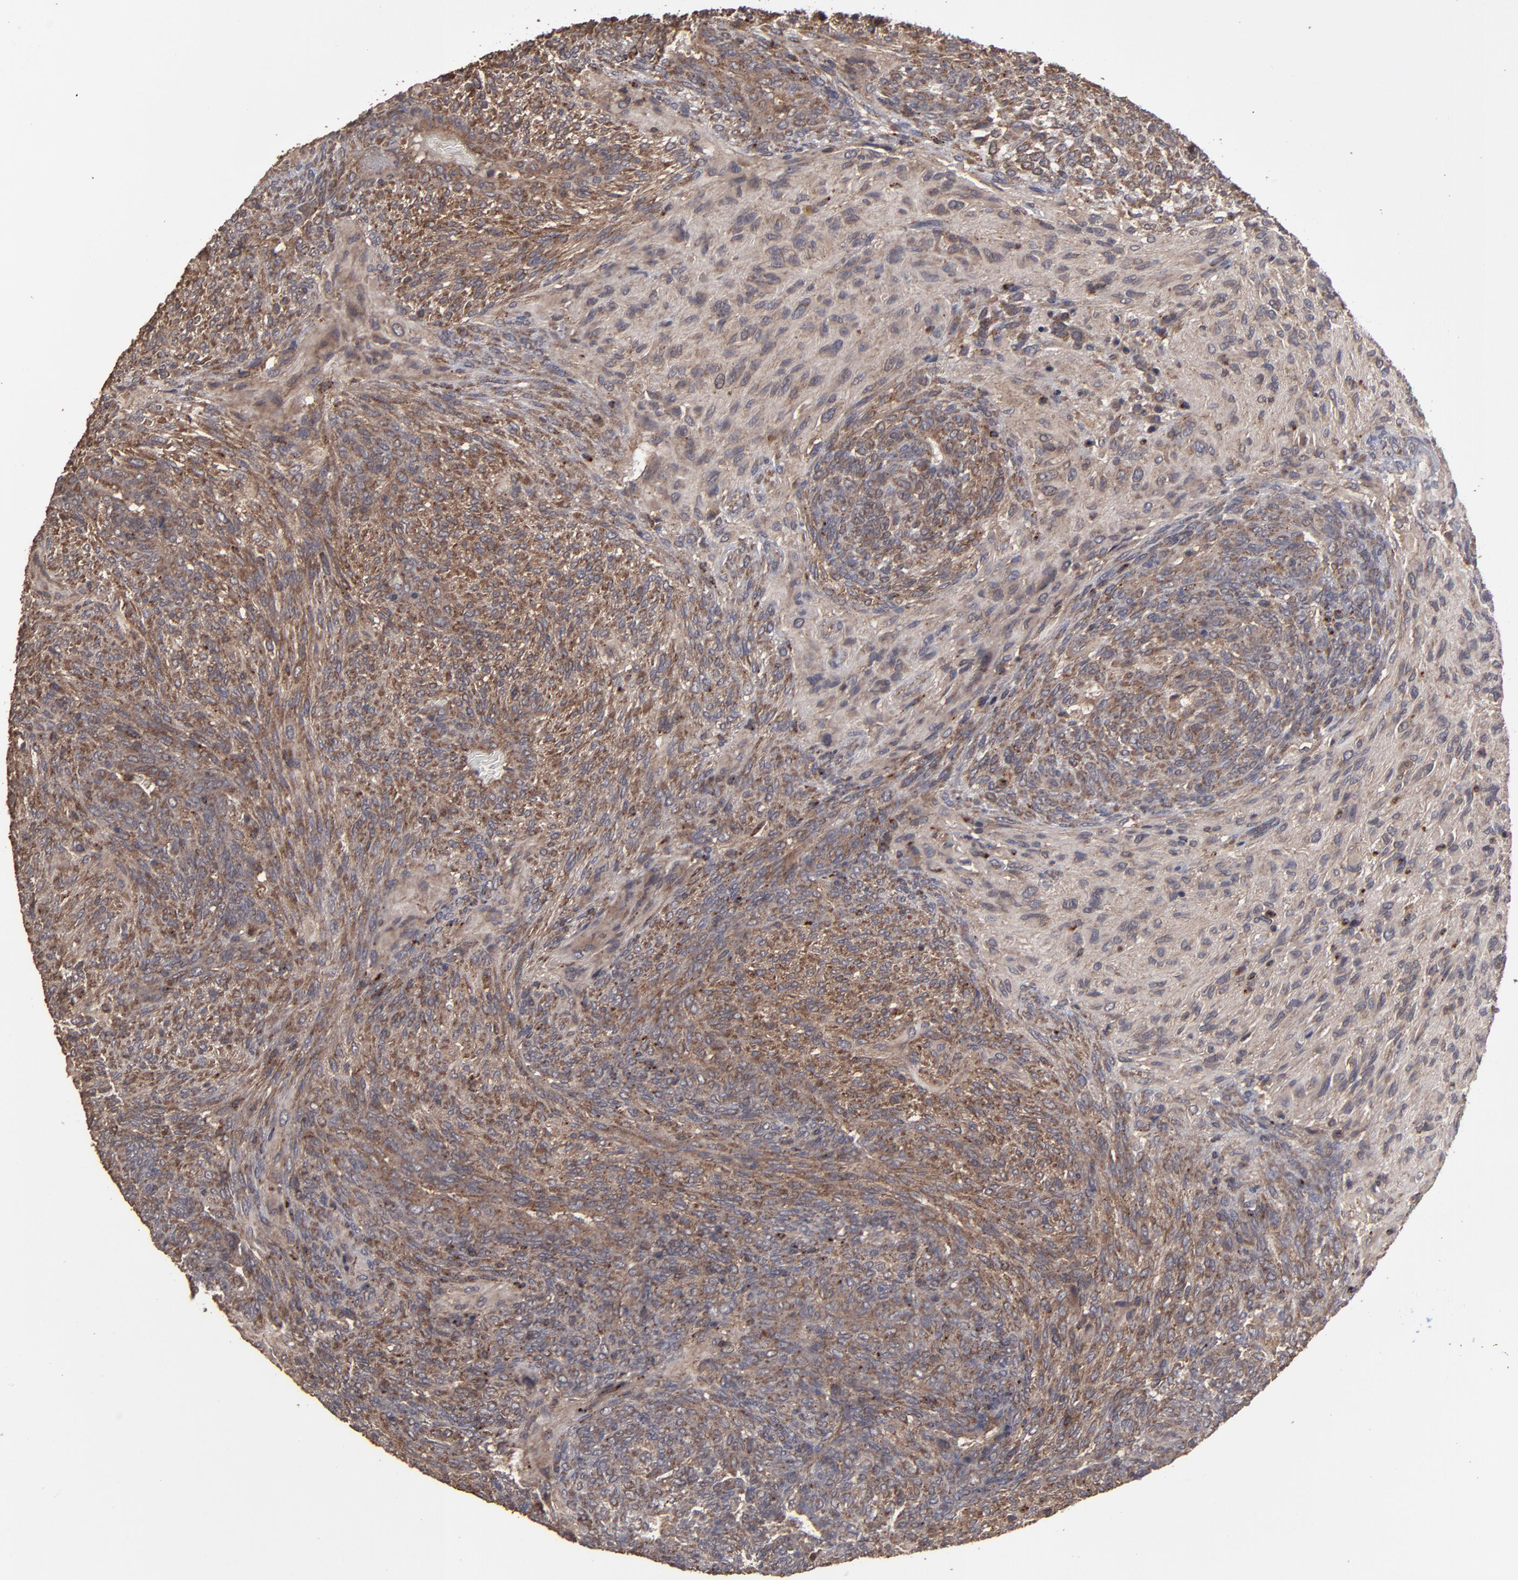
{"staining": {"intensity": "moderate", "quantity": ">75%", "location": "cytoplasmic/membranous"}, "tissue": "glioma", "cell_type": "Tumor cells", "image_type": "cancer", "snomed": [{"axis": "morphology", "description": "Glioma, malignant, High grade"}, {"axis": "topography", "description": "Cerebral cortex"}], "caption": "IHC of human malignant glioma (high-grade) reveals medium levels of moderate cytoplasmic/membranous positivity in approximately >75% of tumor cells.", "gene": "MMP2", "patient": {"sex": "female", "age": 55}}